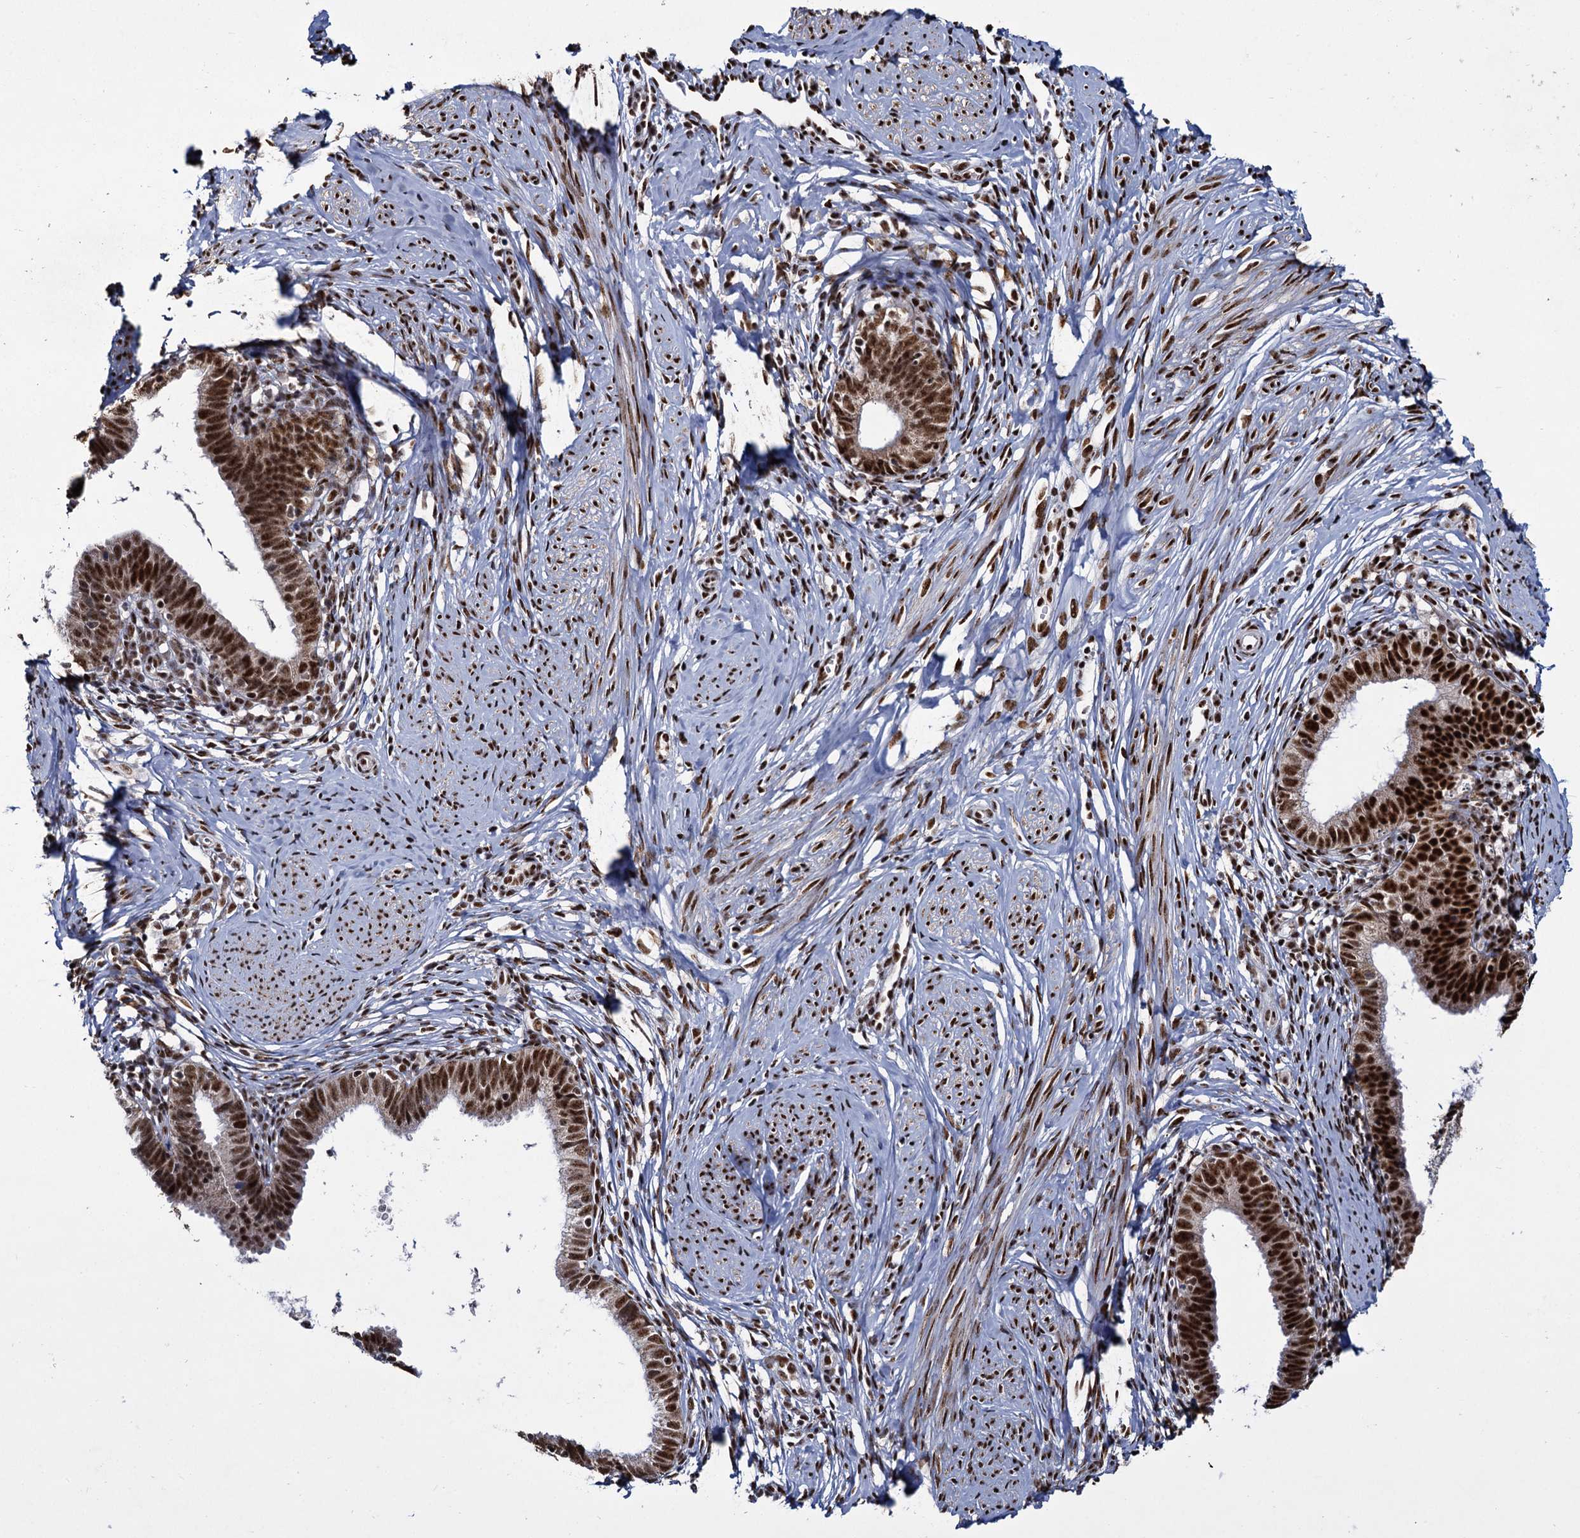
{"staining": {"intensity": "strong", "quantity": ">75%", "location": "cytoplasmic/membranous,nuclear"}, "tissue": "cervical cancer", "cell_type": "Tumor cells", "image_type": "cancer", "snomed": [{"axis": "morphology", "description": "Adenocarcinoma, NOS"}, {"axis": "topography", "description": "Cervix"}], "caption": "Tumor cells reveal high levels of strong cytoplasmic/membranous and nuclear positivity in approximately >75% of cells in human adenocarcinoma (cervical).", "gene": "RPUSD4", "patient": {"sex": "female", "age": 36}}